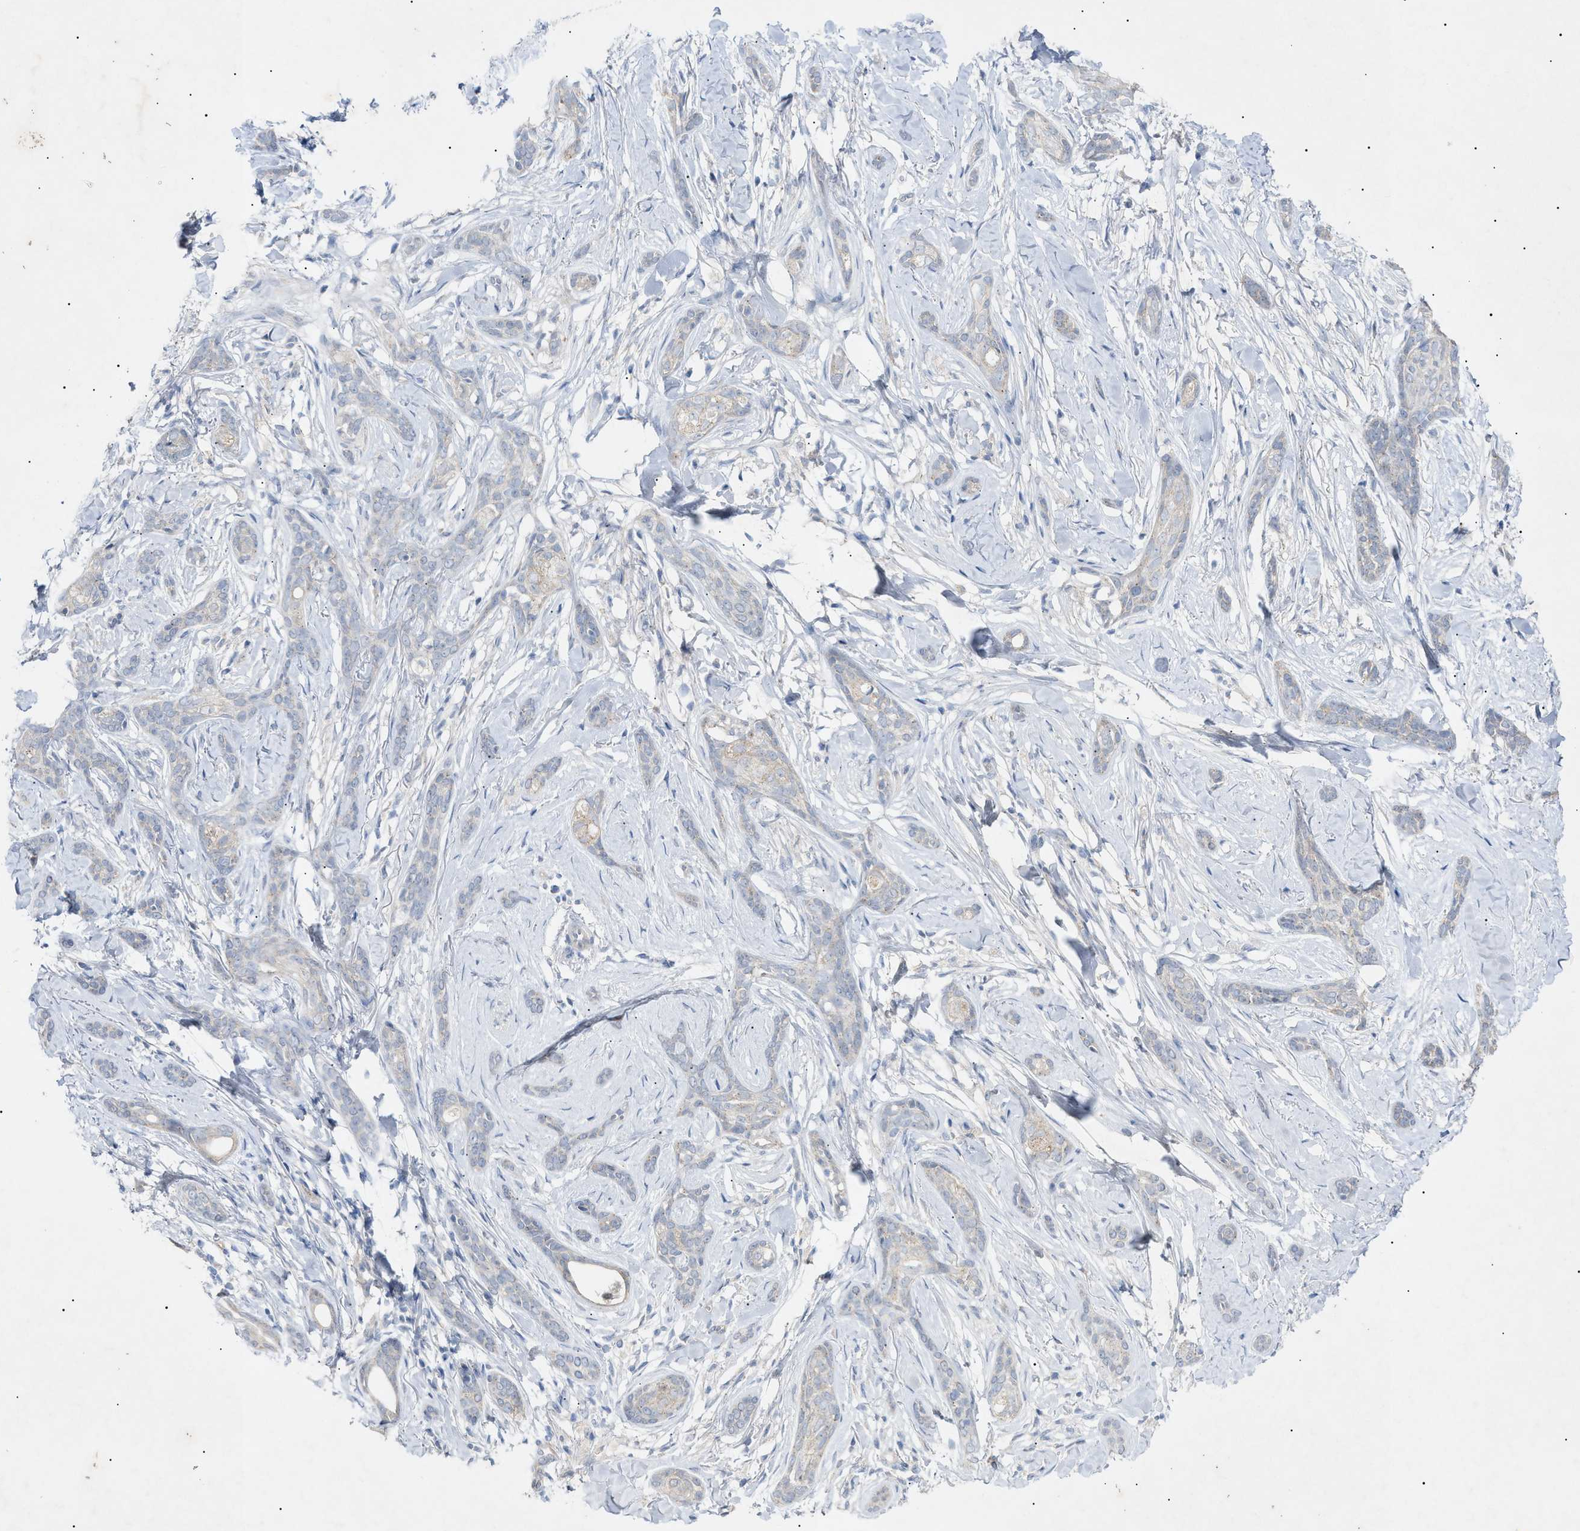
{"staining": {"intensity": "negative", "quantity": "none", "location": "none"}, "tissue": "skin cancer", "cell_type": "Tumor cells", "image_type": "cancer", "snomed": [{"axis": "morphology", "description": "Basal cell carcinoma"}, {"axis": "morphology", "description": "Adnexal tumor, benign"}, {"axis": "topography", "description": "Skin"}], "caption": "A high-resolution photomicrograph shows immunohistochemistry staining of benign adnexal tumor (skin), which demonstrates no significant staining in tumor cells.", "gene": "SLC25A31", "patient": {"sex": "female", "age": 42}}